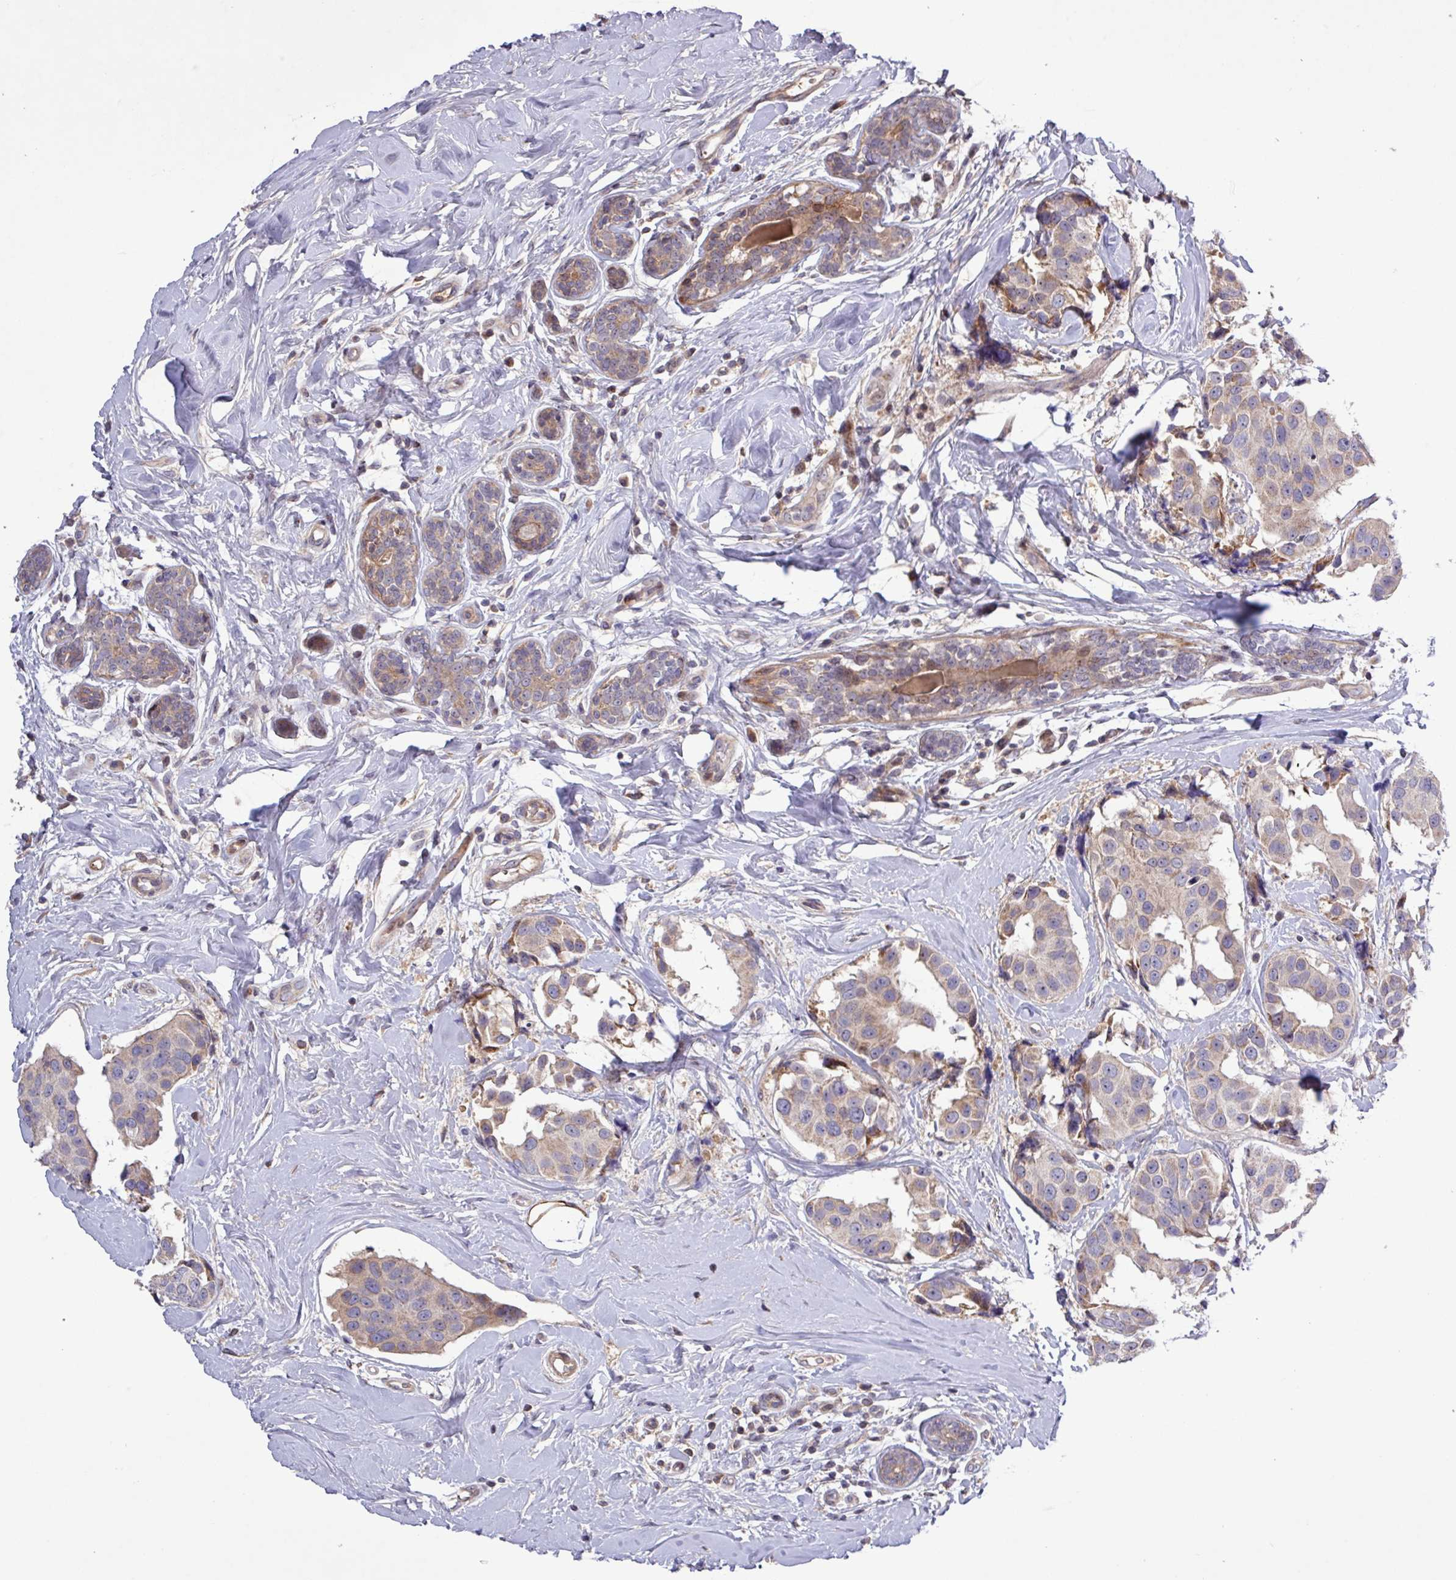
{"staining": {"intensity": "weak", "quantity": "<25%", "location": "cytoplasmic/membranous"}, "tissue": "breast cancer", "cell_type": "Tumor cells", "image_type": "cancer", "snomed": [{"axis": "morphology", "description": "Normal tissue, NOS"}, {"axis": "morphology", "description": "Duct carcinoma"}, {"axis": "topography", "description": "Breast"}], "caption": "Breast cancer (infiltrating ductal carcinoma) was stained to show a protein in brown. There is no significant staining in tumor cells.", "gene": "TNFSF12", "patient": {"sex": "female", "age": 39}}